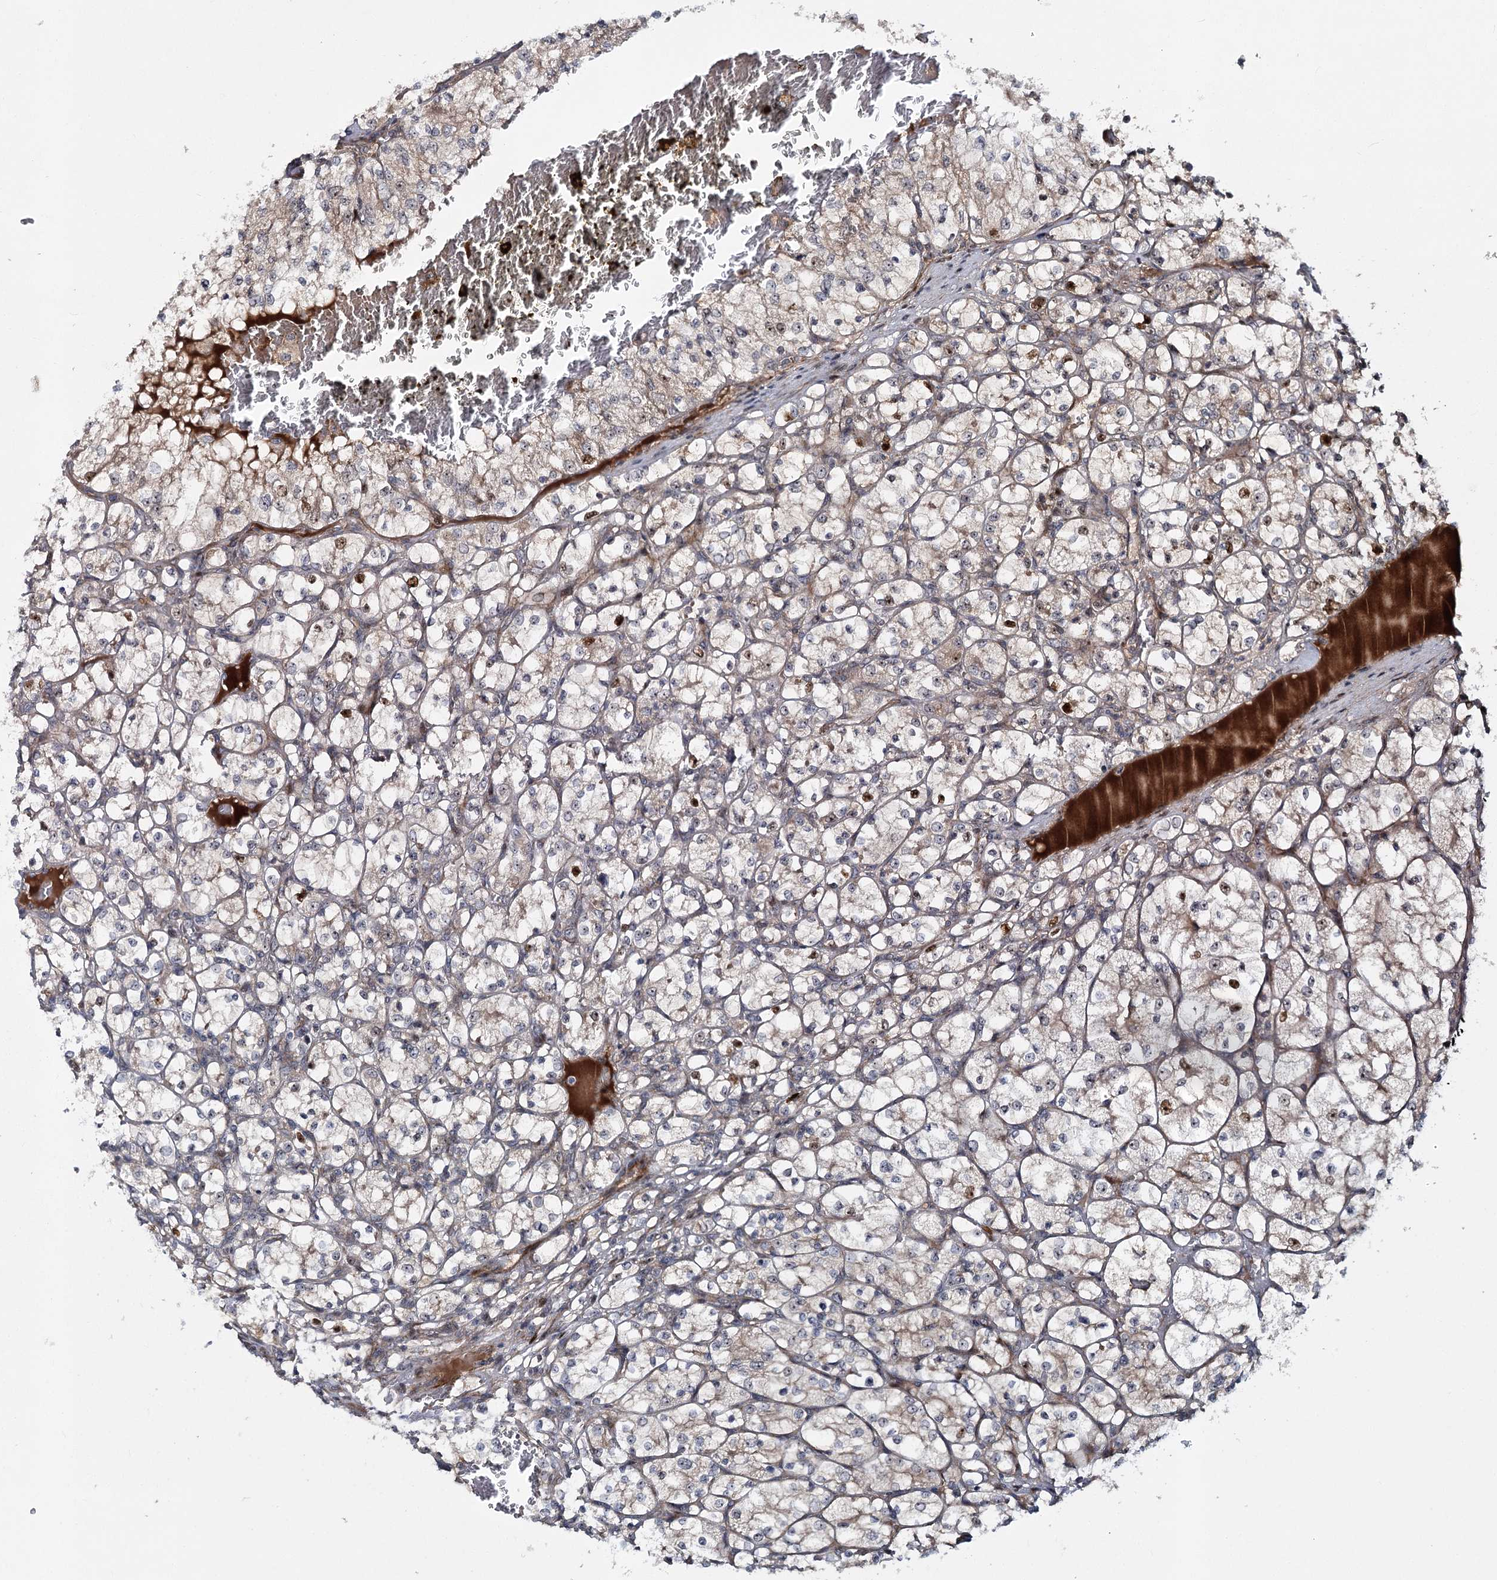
{"staining": {"intensity": "moderate", "quantity": "<25%", "location": "cytoplasmic/membranous"}, "tissue": "renal cancer", "cell_type": "Tumor cells", "image_type": "cancer", "snomed": [{"axis": "morphology", "description": "Adenocarcinoma, NOS"}, {"axis": "topography", "description": "Kidney"}], "caption": "Moderate cytoplasmic/membranous protein positivity is identified in about <25% of tumor cells in renal cancer.", "gene": "PIK3C2A", "patient": {"sex": "female", "age": 69}}